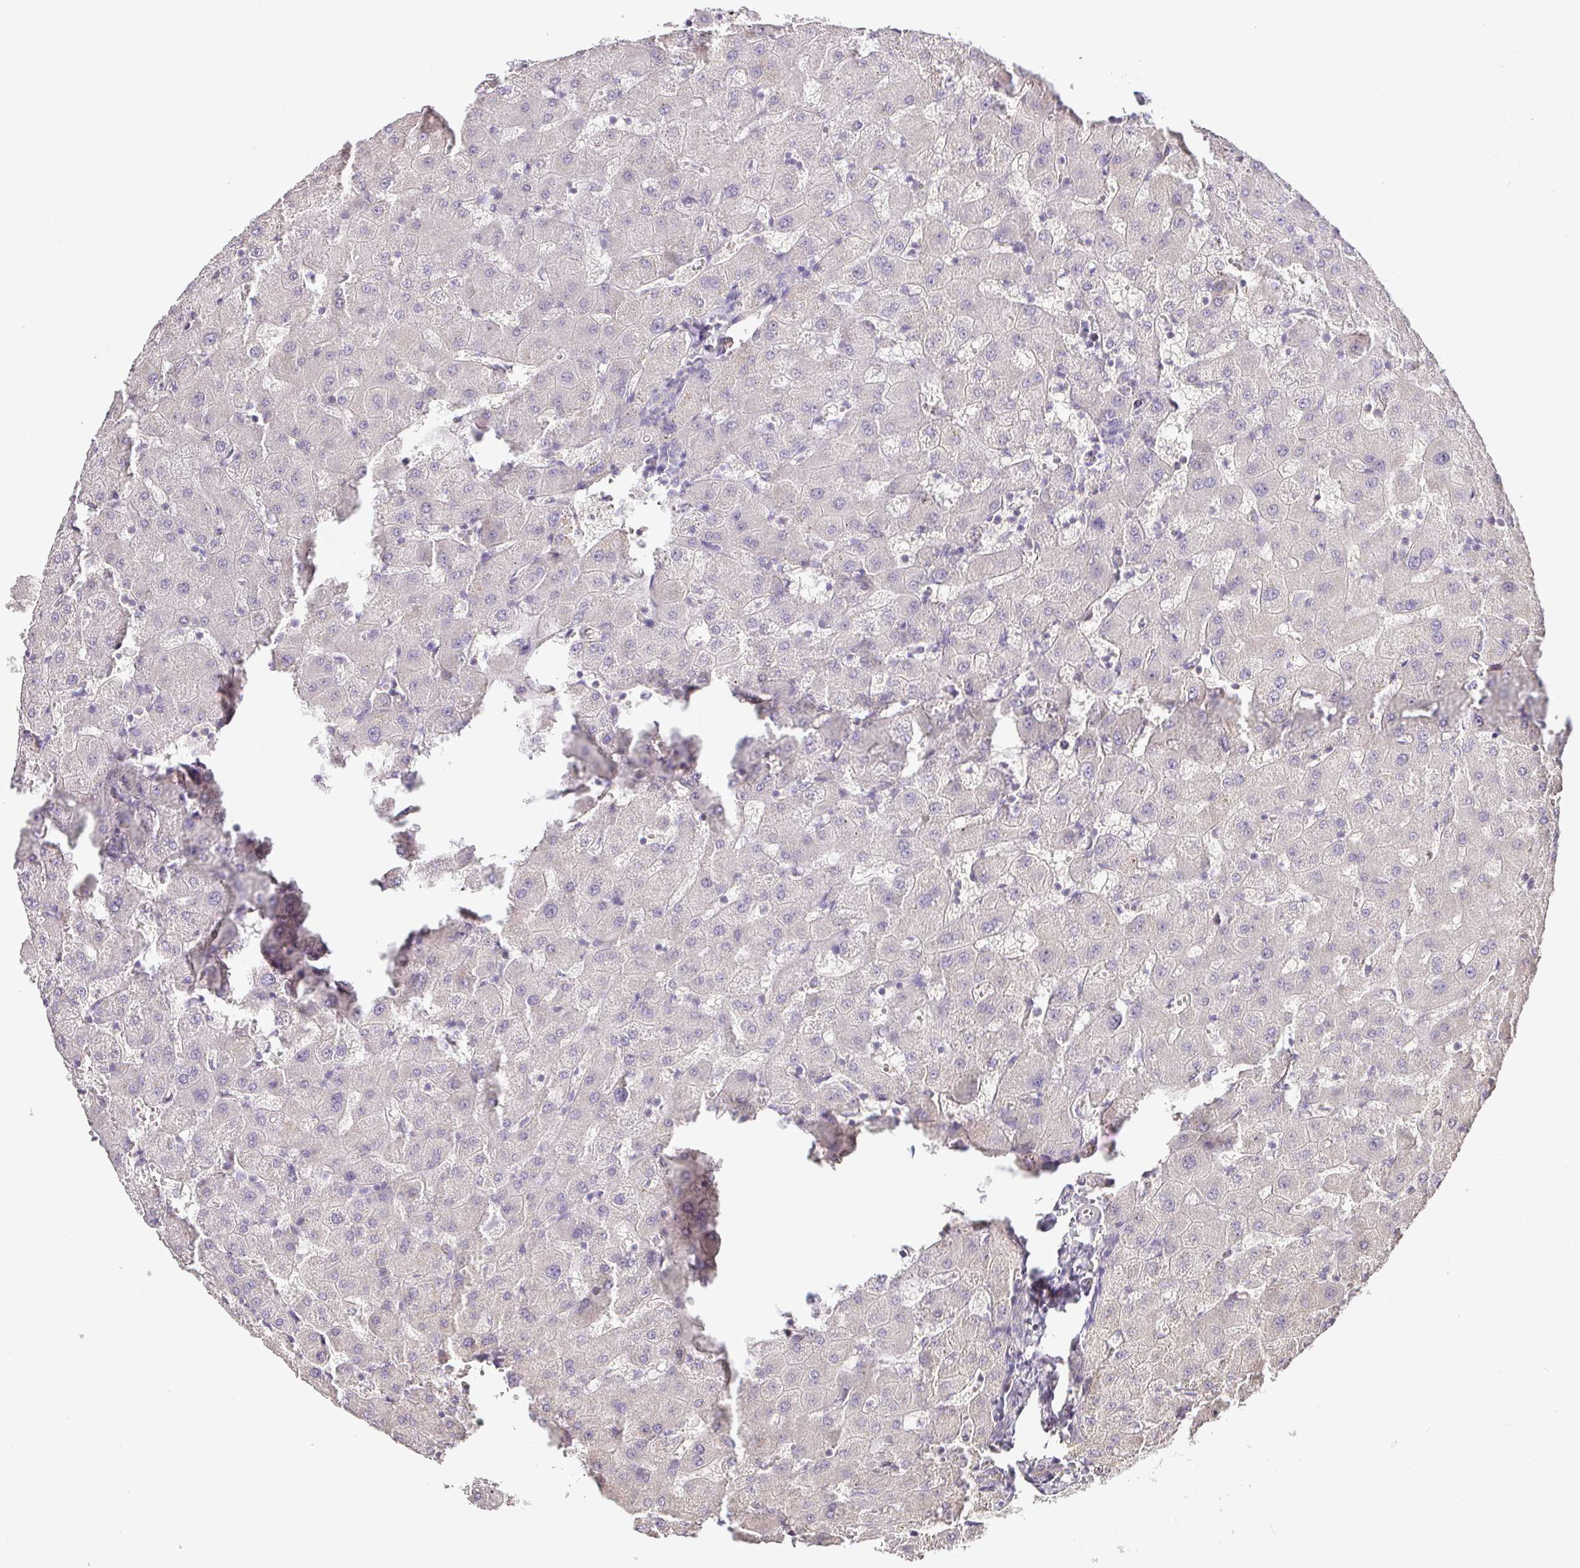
{"staining": {"intensity": "weak", "quantity": "25%-75%", "location": "cytoplasmic/membranous"}, "tissue": "liver", "cell_type": "Cholangiocytes", "image_type": "normal", "snomed": [{"axis": "morphology", "description": "Normal tissue, NOS"}, {"axis": "topography", "description": "Liver"}], "caption": "Weak cytoplasmic/membranous staining for a protein is identified in approximately 25%-75% of cholangiocytes of normal liver using IHC.", "gene": "MYOM2", "patient": {"sex": "female", "age": 63}}